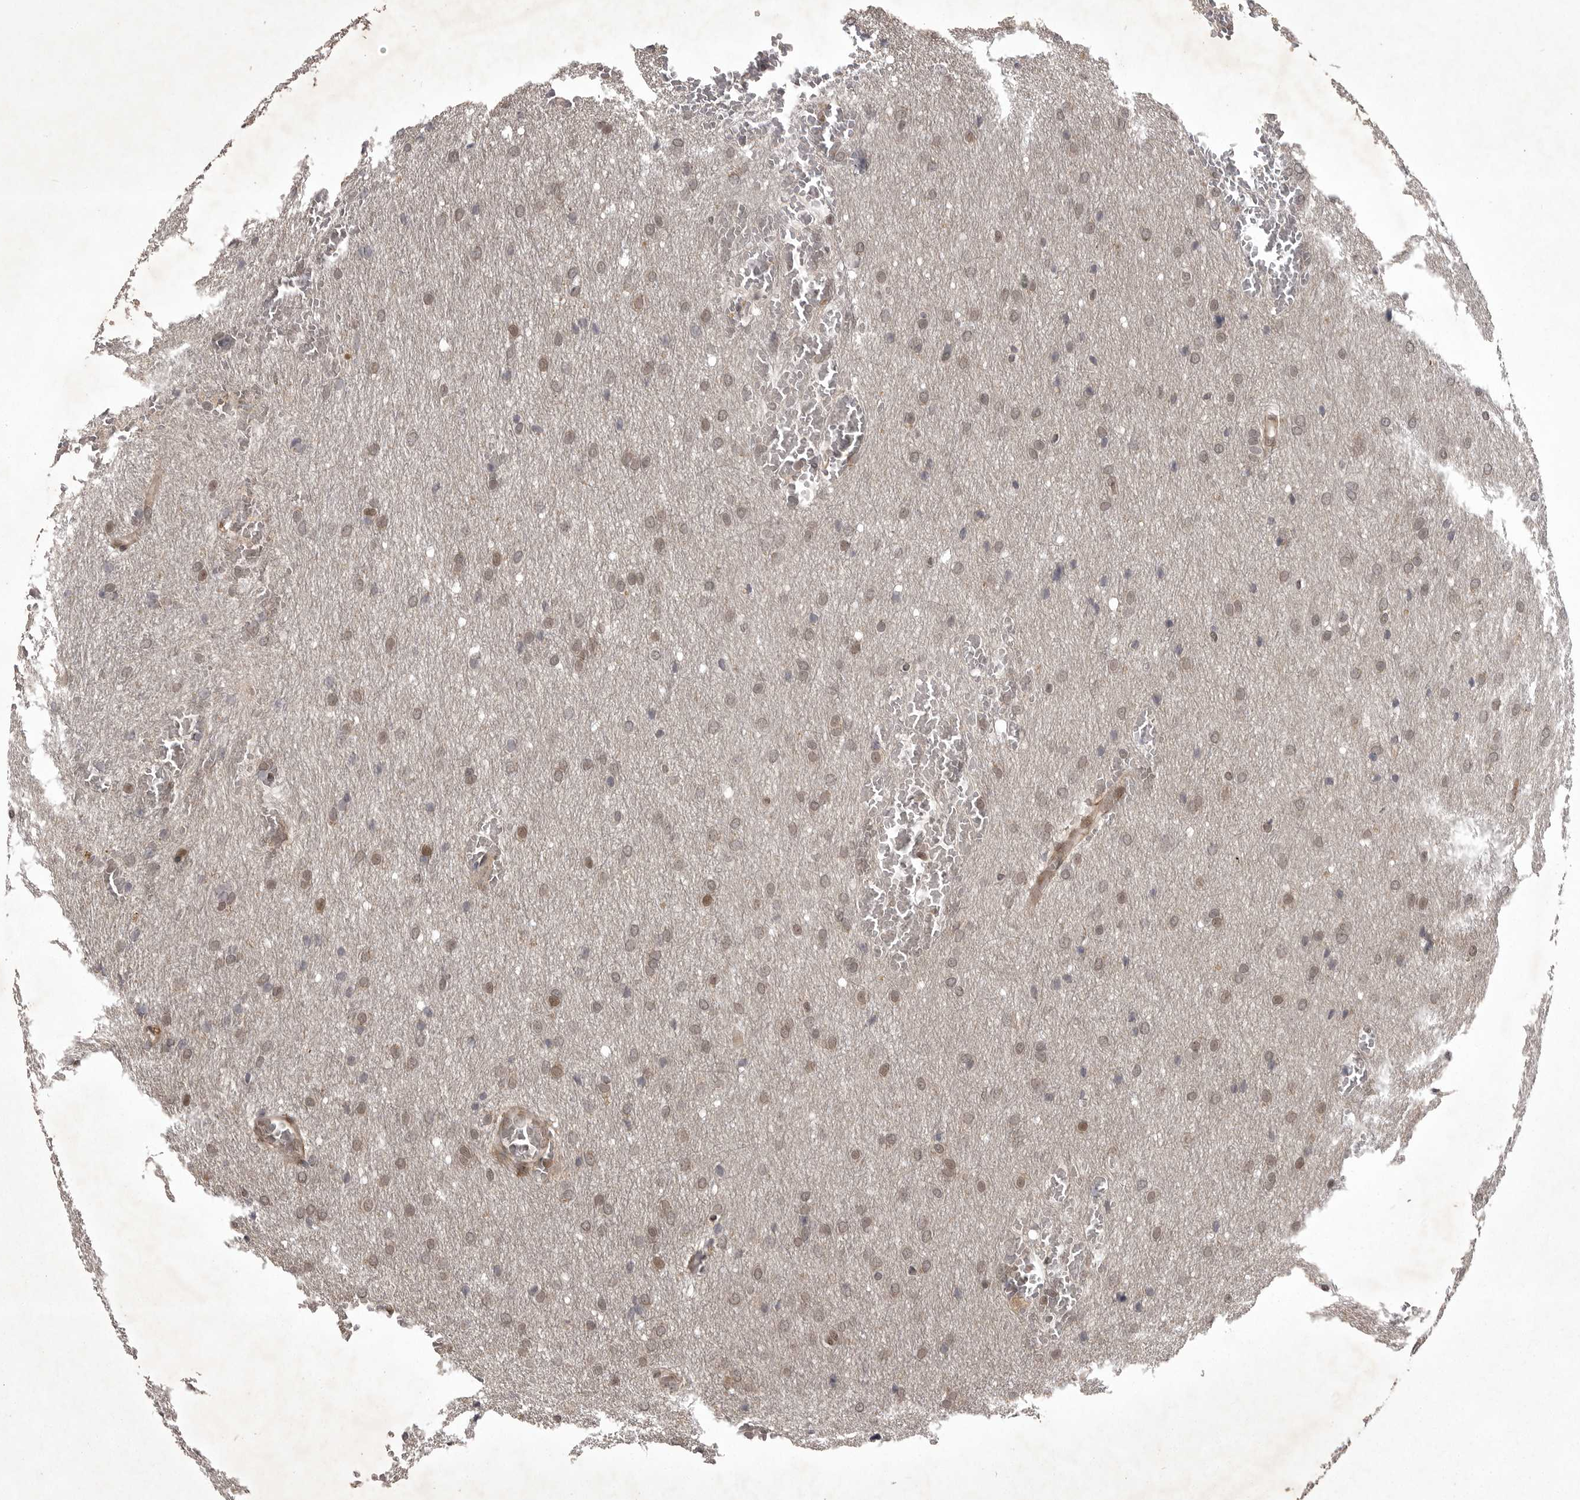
{"staining": {"intensity": "weak", "quantity": "25%-75%", "location": "nuclear"}, "tissue": "glioma", "cell_type": "Tumor cells", "image_type": "cancer", "snomed": [{"axis": "morphology", "description": "Glioma, malignant, Low grade"}, {"axis": "topography", "description": "Brain"}], "caption": "Protein staining of low-grade glioma (malignant) tissue demonstrates weak nuclear staining in approximately 25%-75% of tumor cells. (DAB IHC with brightfield microscopy, high magnification).", "gene": "SNX16", "patient": {"sex": "female", "age": 37}}